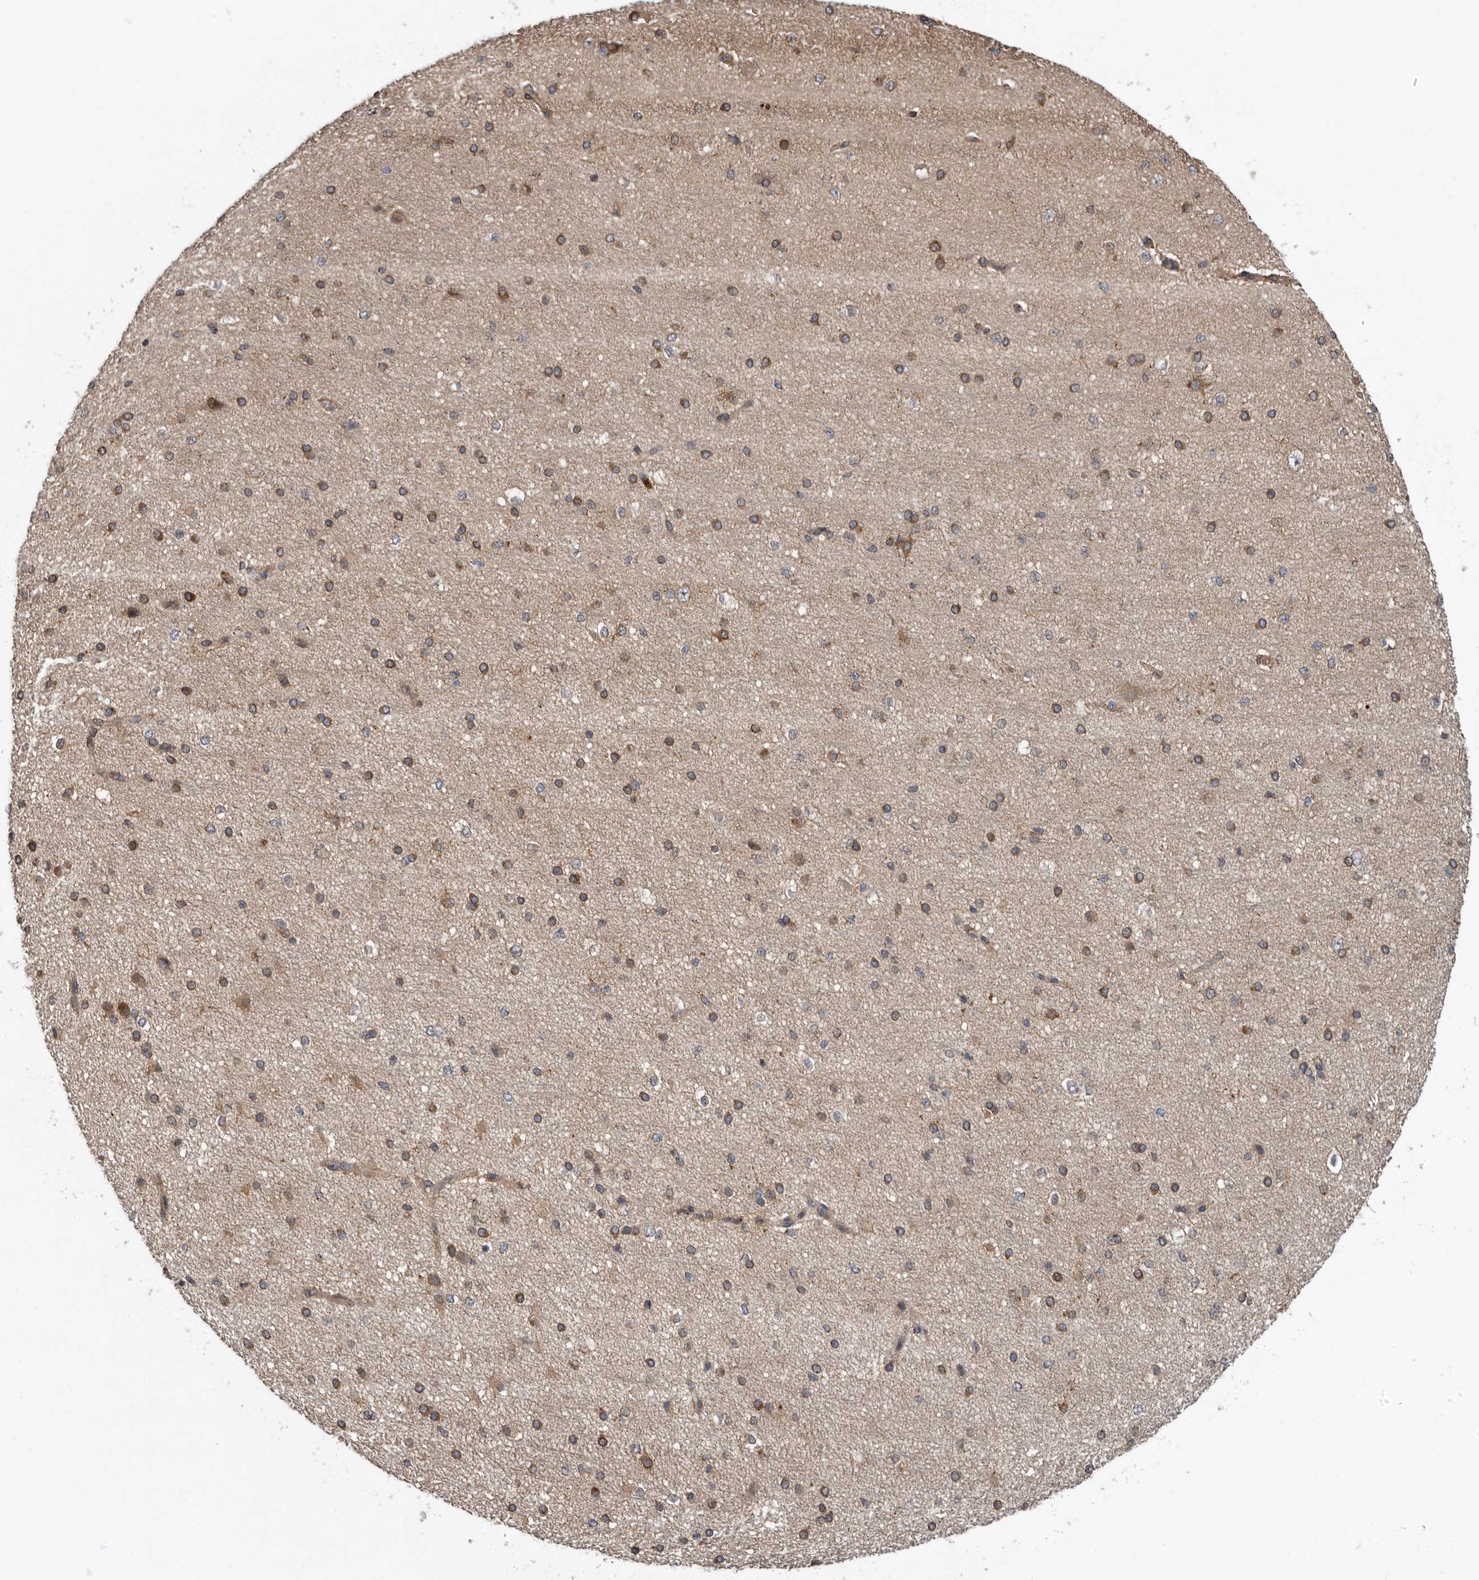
{"staining": {"intensity": "weak", "quantity": "25%-75%", "location": "cytoplasmic/membranous"}, "tissue": "cerebral cortex", "cell_type": "Endothelial cells", "image_type": "normal", "snomed": [{"axis": "morphology", "description": "Normal tissue, NOS"}, {"axis": "morphology", "description": "Developmental malformation"}, {"axis": "topography", "description": "Cerebral cortex"}], "caption": "Immunohistochemical staining of unremarkable human cerebral cortex demonstrates 25%-75% levels of weak cytoplasmic/membranous protein staining in about 25%-75% of endothelial cells. (Stains: DAB in brown, nuclei in blue, Microscopy: brightfield microscopy at high magnification).", "gene": "FGFR4", "patient": {"sex": "female", "age": 30}}